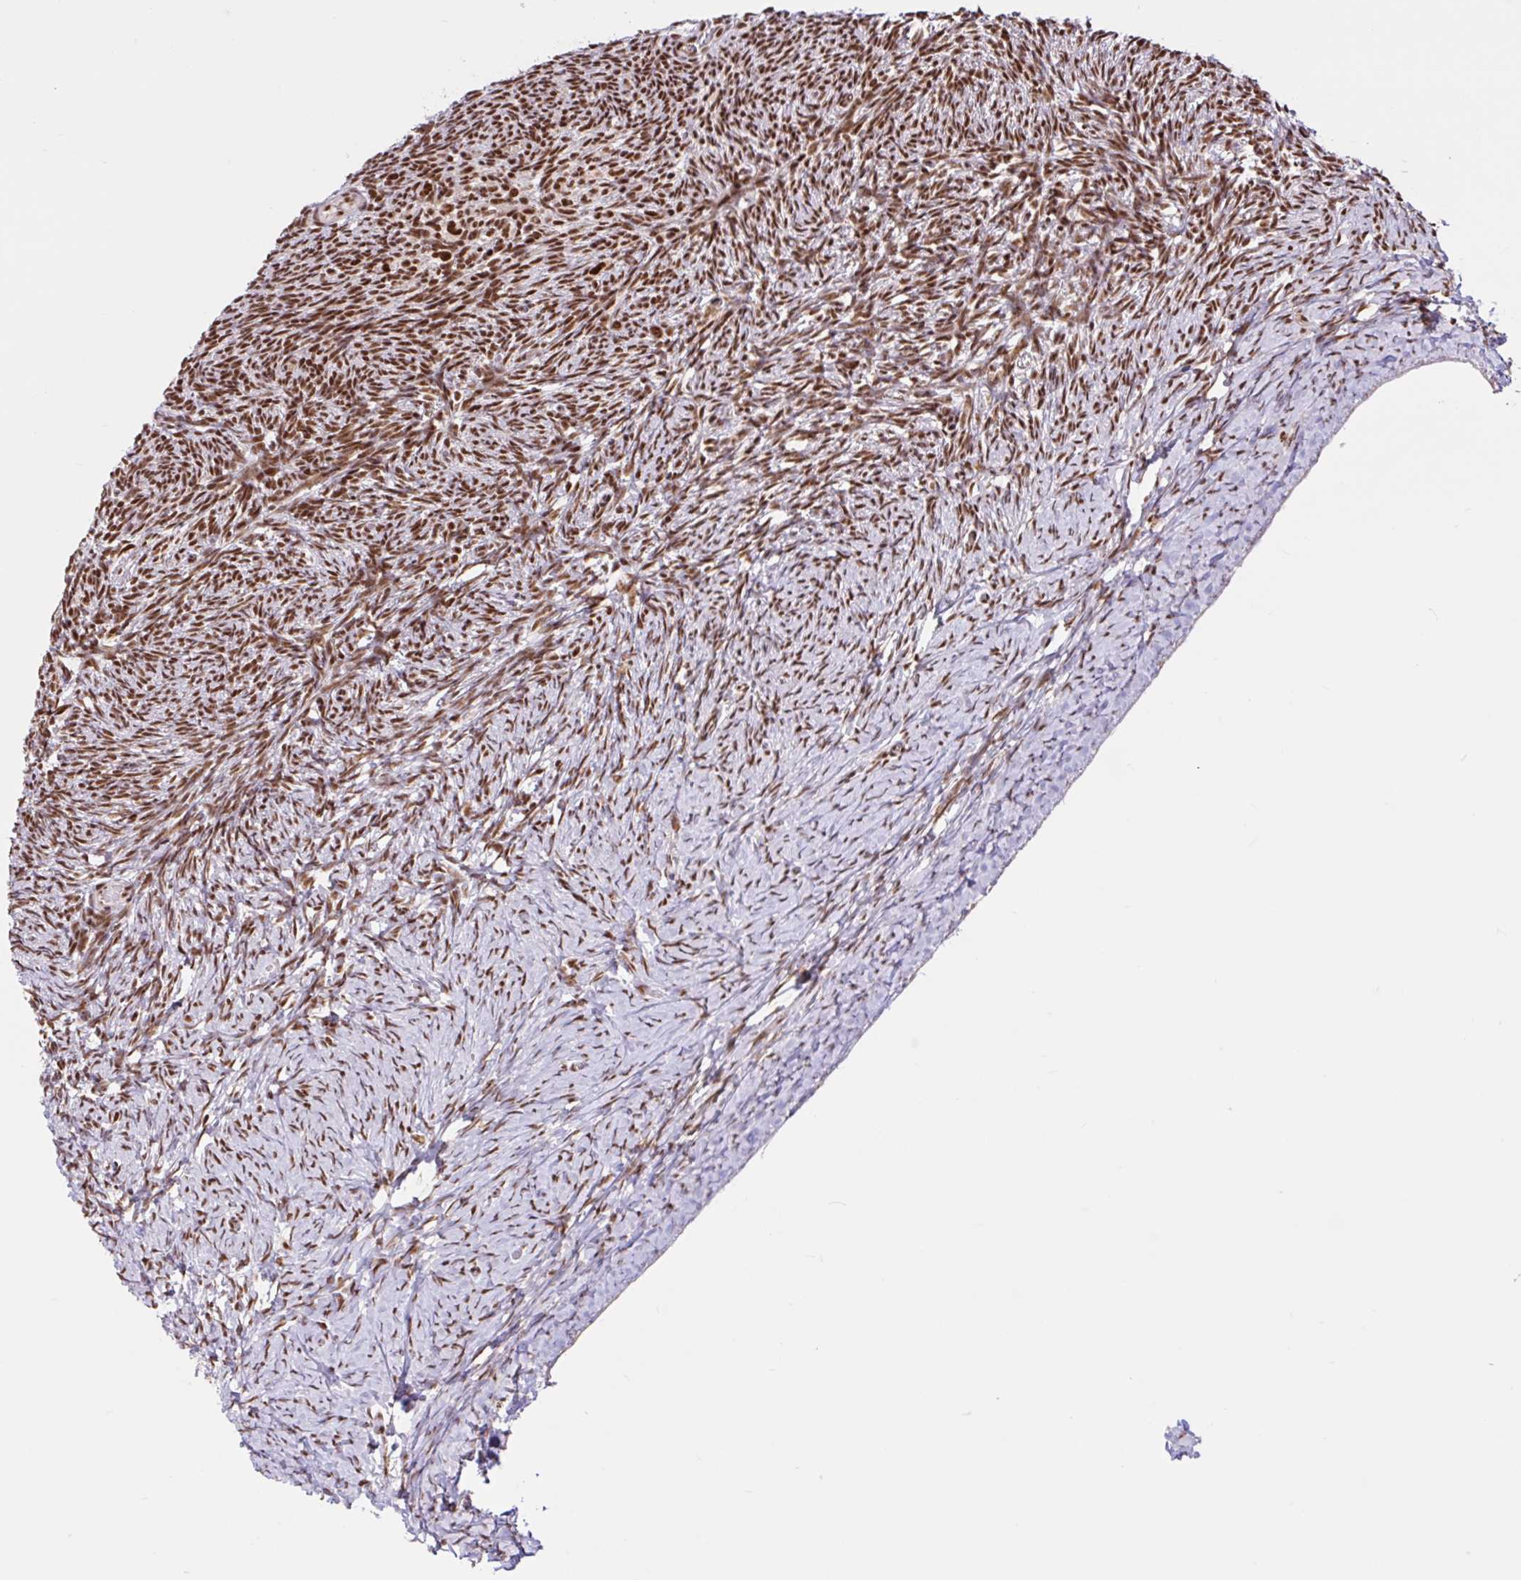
{"staining": {"intensity": "moderate", "quantity": ">75%", "location": "nuclear"}, "tissue": "ovary", "cell_type": "Follicle cells", "image_type": "normal", "snomed": [{"axis": "morphology", "description": "Normal tissue, NOS"}, {"axis": "topography", "description": "Ovary"}], "caption": "Immunohistochemistry (IHC) micrograph of benign ovary stained for a protein (brown), which shows medium levels of moderate nuclear positivity in about >75% of follicle cells.", "gene": "CCDC12", "patient": {"sex": "female", "age": 39}}